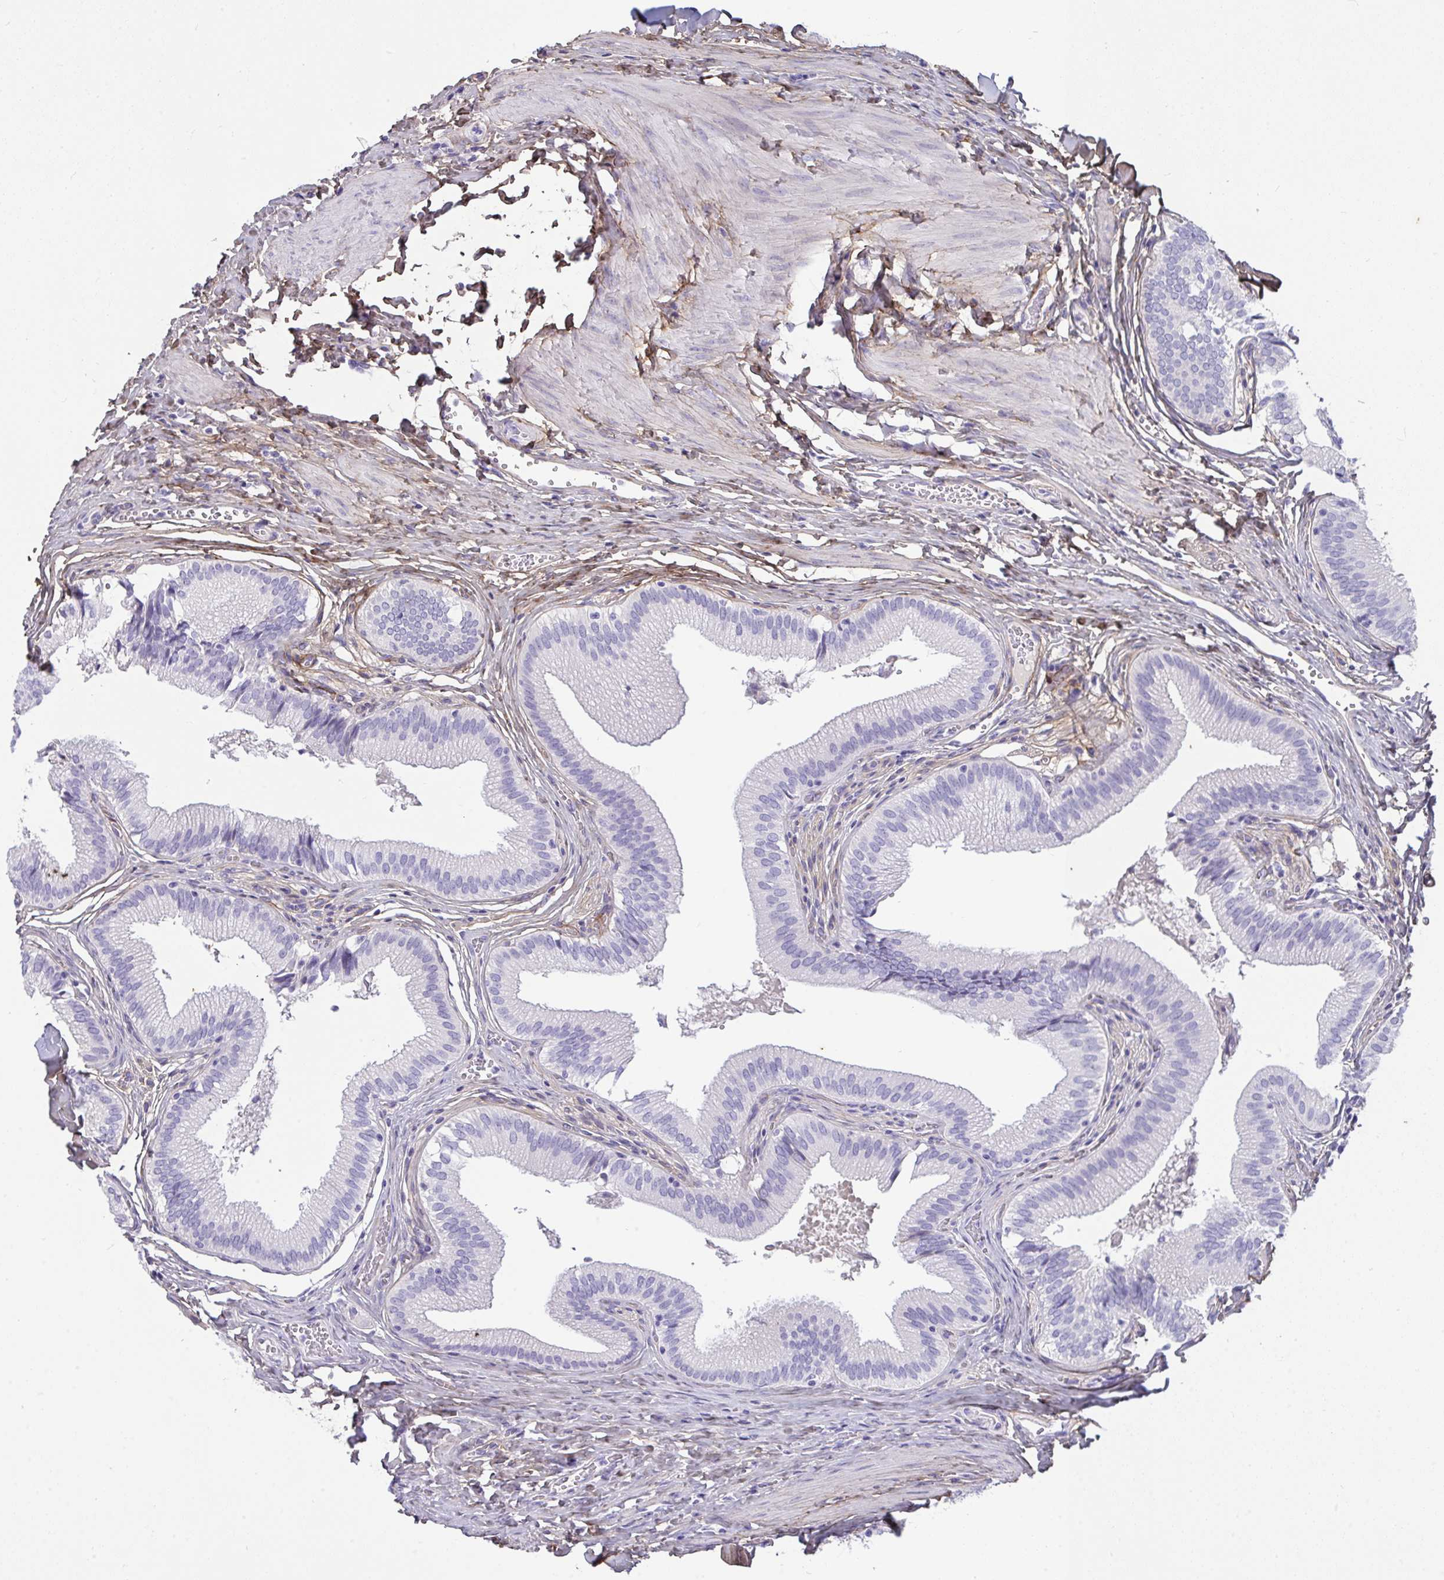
{"staining": {"intensity": "negative", "quantity": "none", "location": "none"}, "tissue": "gallbladder", "cell_type": "Glandular cells", "image_type": "normal", "snomed": [{"axis": "morphology", "description": "Normal tissue, NOS"}, {"axis": "topography", "description": "Gallbladder"}, {"axis": "topography", "description": "Peripheral nerve tissue"}], "caption": "Immunohistochemistry (IHC) of unremarkable gallbladder exhibits no expression in glandular cells. (DAB (3,3'-diaminobenzidine) IHC visualized using brightfield microscopy, high magnification).", "gene": "LHFPL6", "patient": {"sex": "male", "age": 17}}